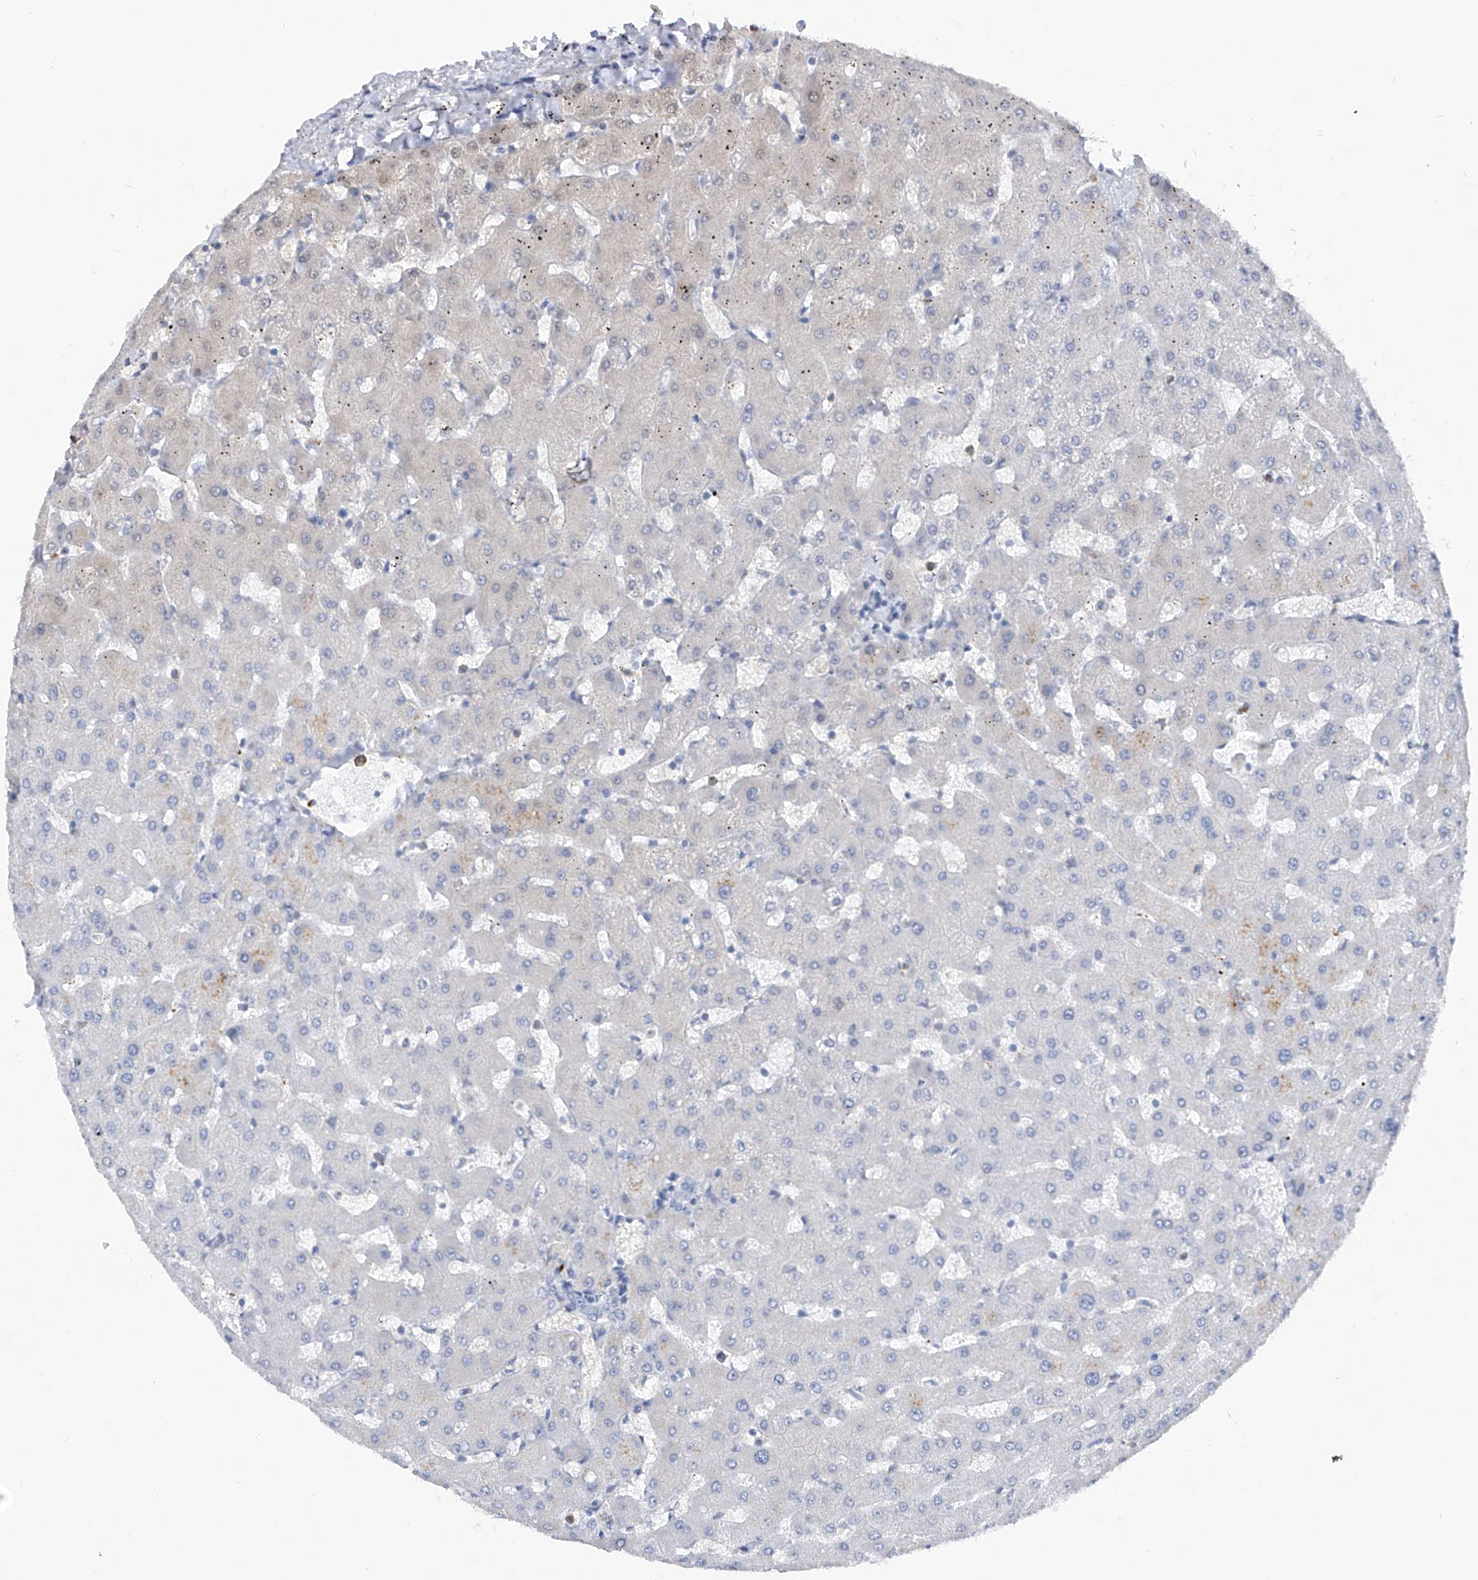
{"staining": {"intensity": "negative", "quantity": "none", "location": "none"}, "tissue": "liver", "cell_type": "Cholangiocytes", "image_type": "normal", "snomed": [{"axis": "morphology", "description": "Normal tissue, NOS"}, {"axis": "topography", "description": "Liver"}], "caption": "IHC of normal human liver shows no expression in cholangiocytes.", "gene": "PHF20", "patient": {"sex": "female", "age": 63}}